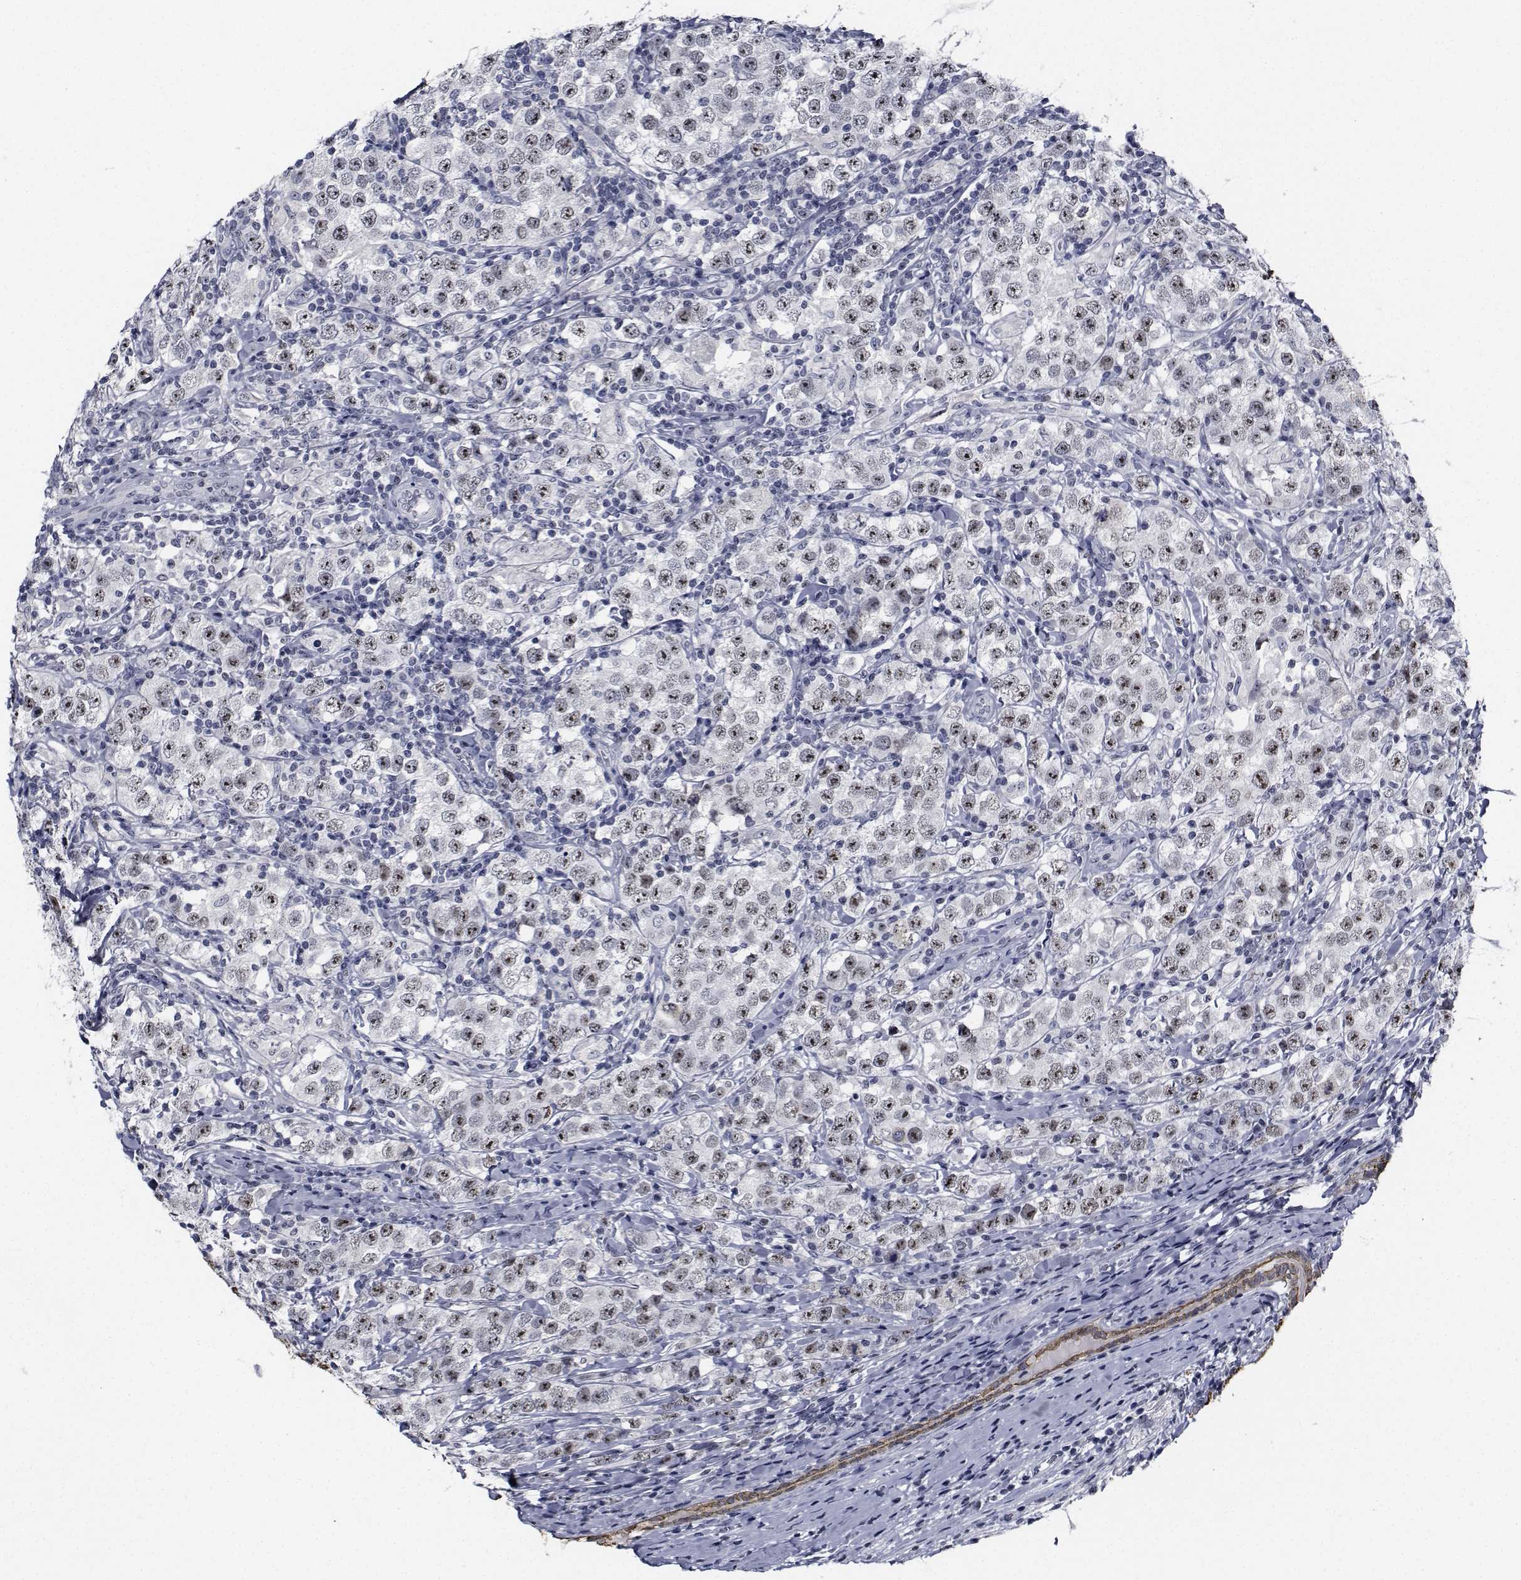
{"staining": {"intensity": "negative", "quantity": "none", "location": "none"}, "tissue": "testis cancer", "cell_type": "Tumor cells", "image_type": "cancer", "snomed": [{"axis": "morphology", "description": "Seminoma, NOS"}, {"axis": "morphology", "description": "Carcinoma, Embryonal, NOS"}, {"axis": "topography", "description": "Testis"}], "caption": "IHC photomicrograph of human embryonal carcinoma (testis) stained for a protein (brown), which displays no staining in tumor cells.", "gene": "NVL", "patient": {"sex": "male", "age": 41}}